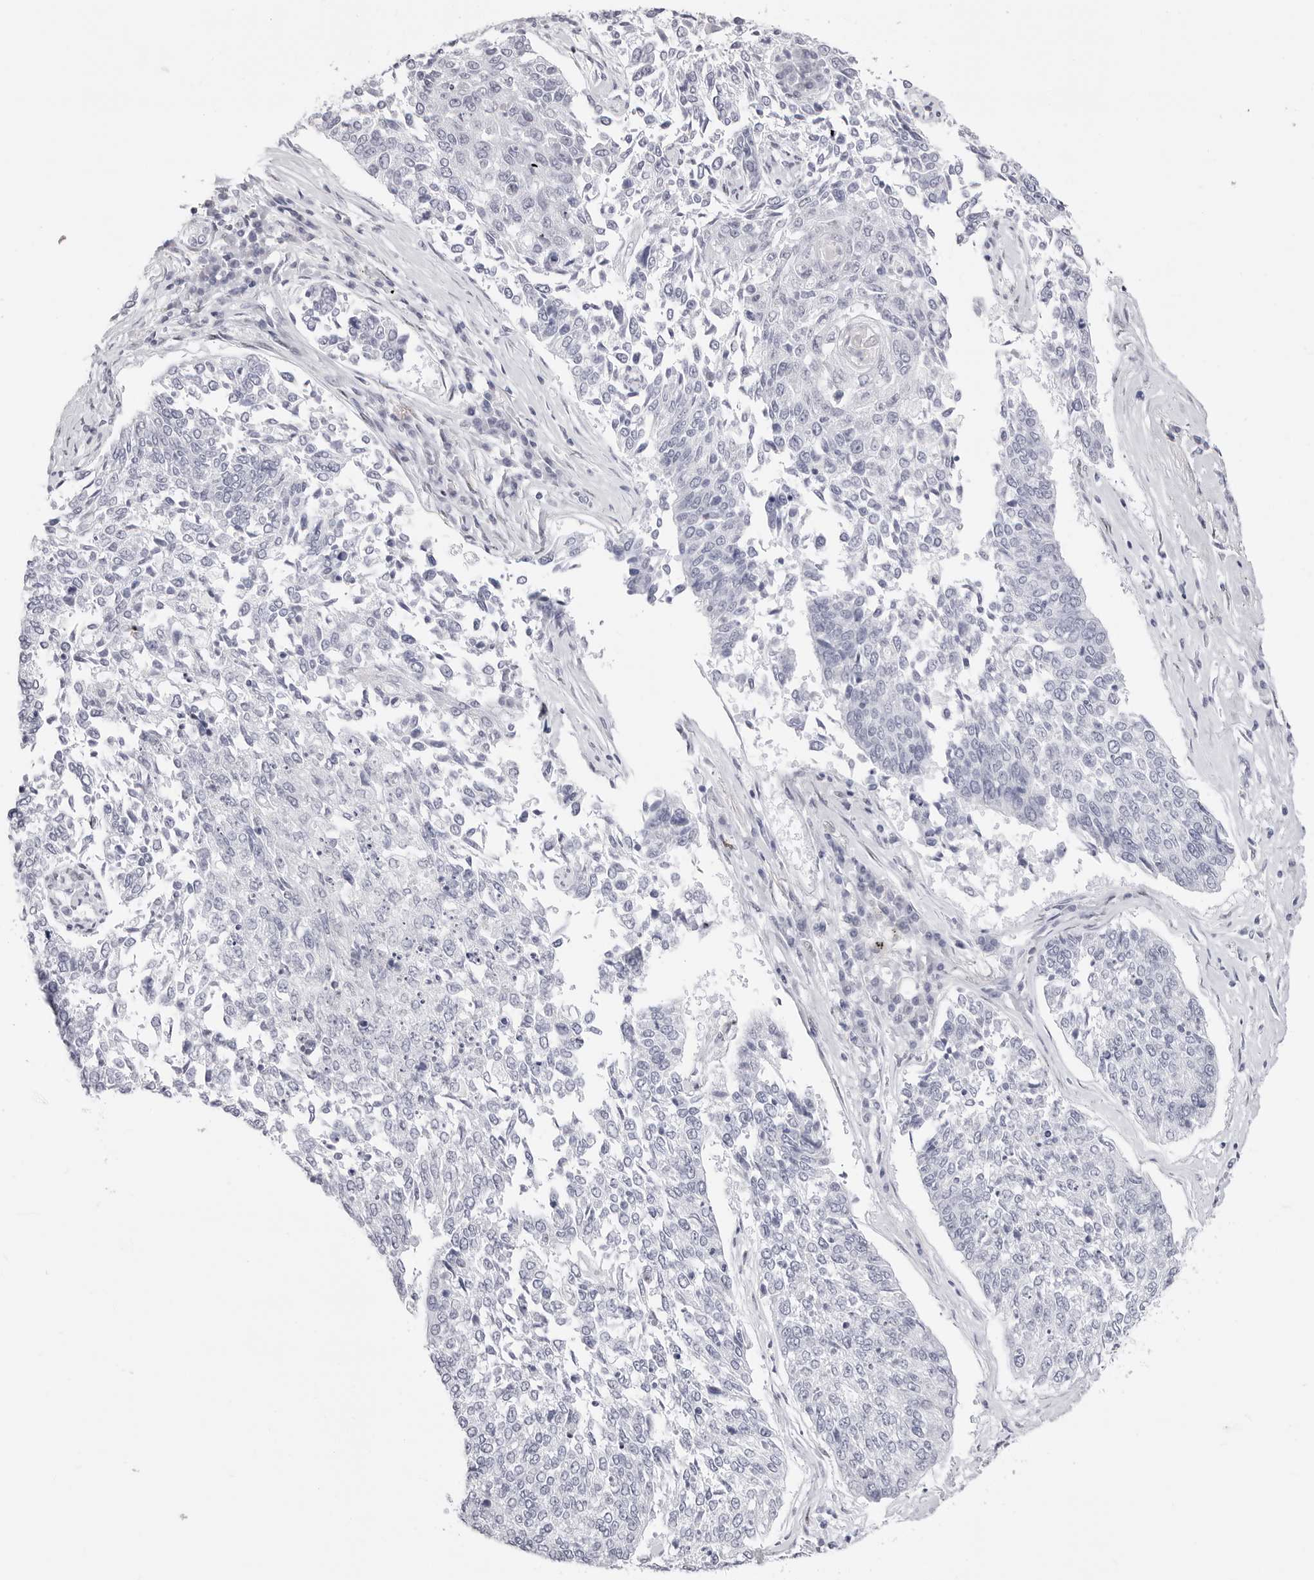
{"staining": {"intensity": "negative", "quantity": "none", "location": "none"}, "tissue": "lung cancer", "cell_type": "Tumor cells", "image_type": "cancer", "snomed": [{"axis": "morphology", "description": "Normal tissue, NOS"}, {"axis": "morphology", "description": "Squamous cell carcinoma, NOS"}, {"axis": "topography", "description": "Cartilage tissue"}, {"axis": "topography", "description": "Bronchus"}, {"axis": "topography", "description": "Lung"}], "caption": "Lung cancer was stained to show a protein in brown. There is no significant staining in tumor cells. (DAB IHC visualized using brightfield microscopy, high magnification).", "gene": "TSSK1B", "patient": {"sex": "female", "age": 49}}